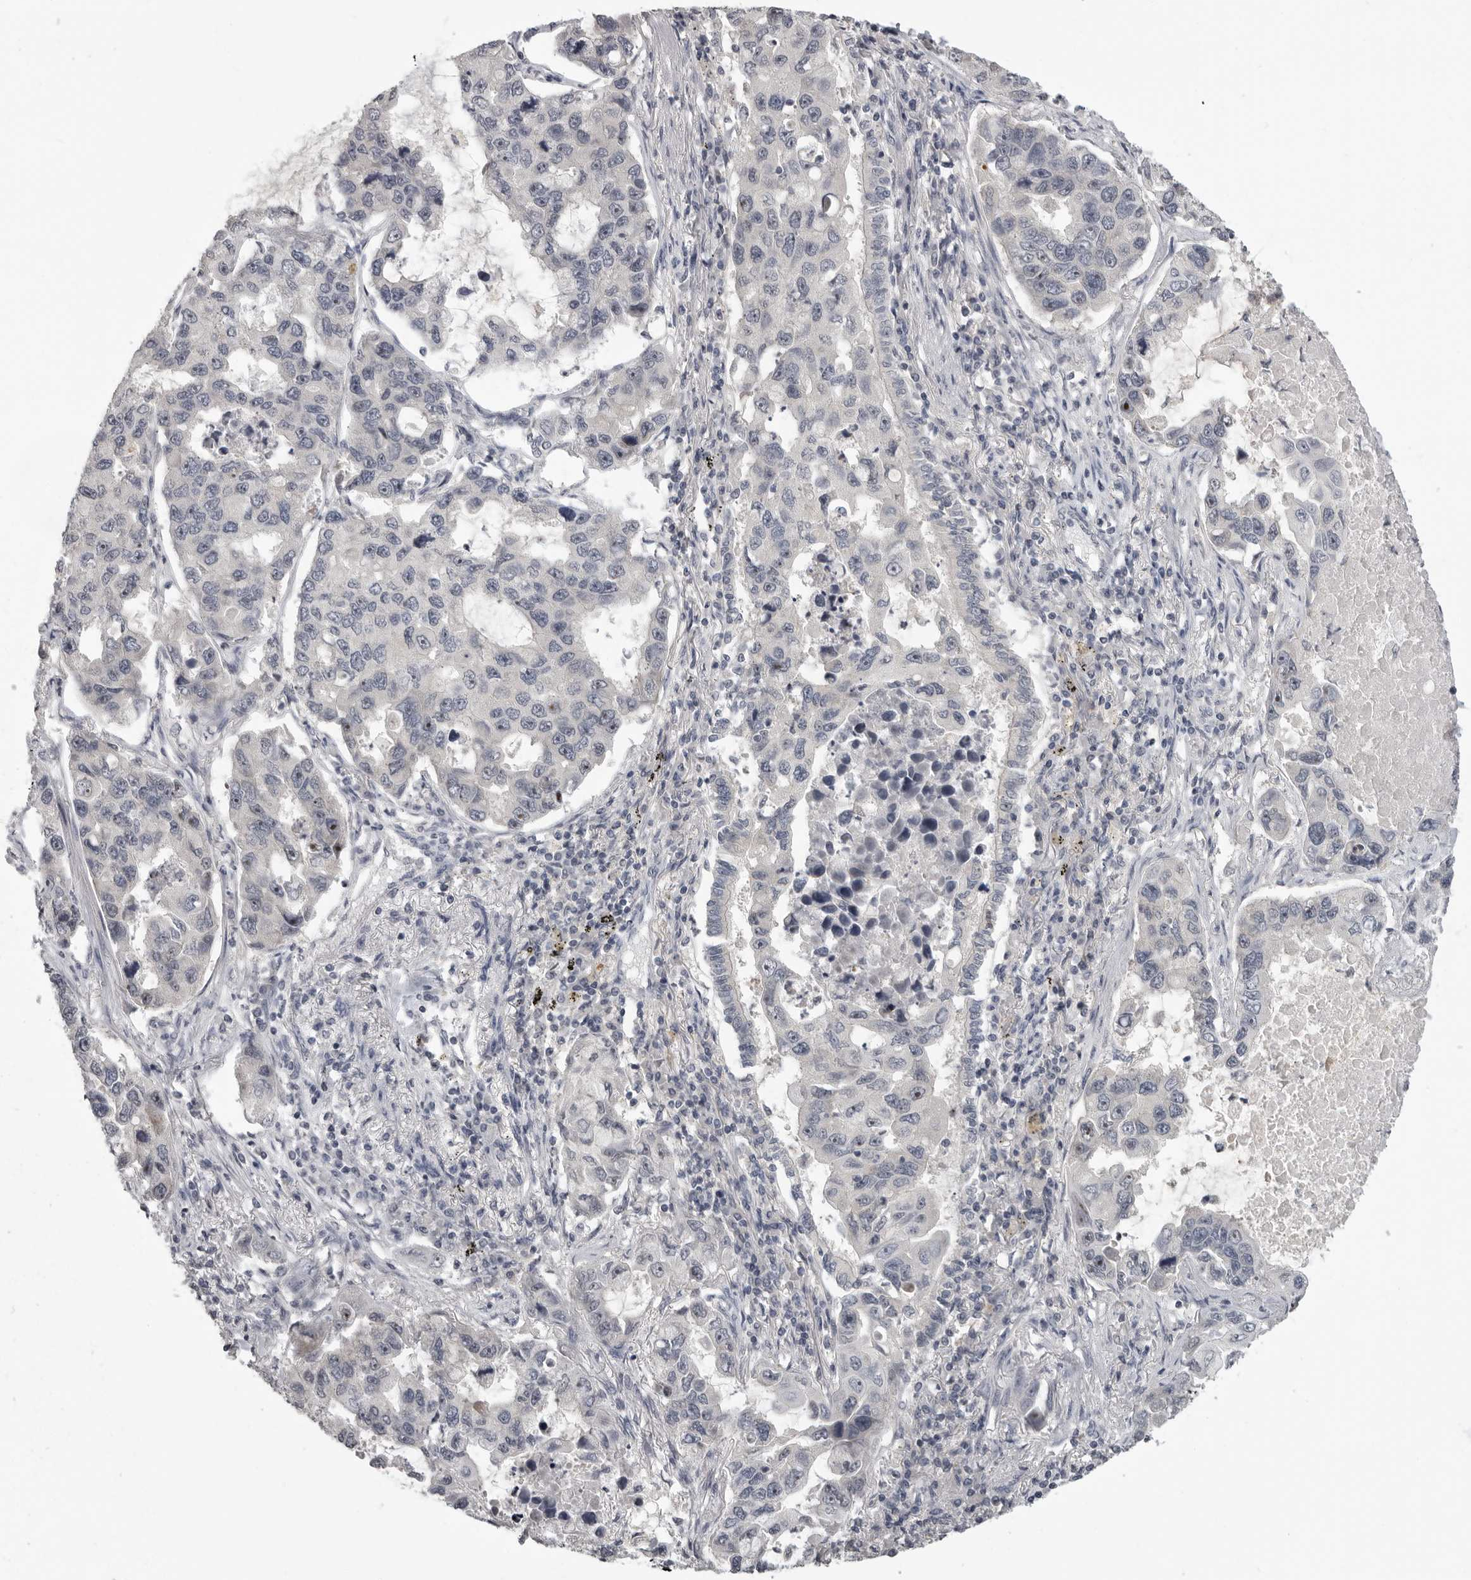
{"staining": {"intensity": "negative", "quantity": "none", "location": "none"}, "tissue": "lung cancer", "cell_type": "Tumor cells", "image_type": "cancer", "snomed": [{"axis": "morphology", "description": "Adenocarcinoma, NOS"}, {"axis": "topography", "description": "Lung"}], "caption": "Tumor cells show no significant staining in lung adenocarcinoma. (Stains: DAB (3,3'-diaminobenzidine) IHC with hematoxylin counter stain, Microscopy: brightfield microscopy at high magnification).", "gene": "MRTO4", "patient": {"sex": "male", "age": 64}}